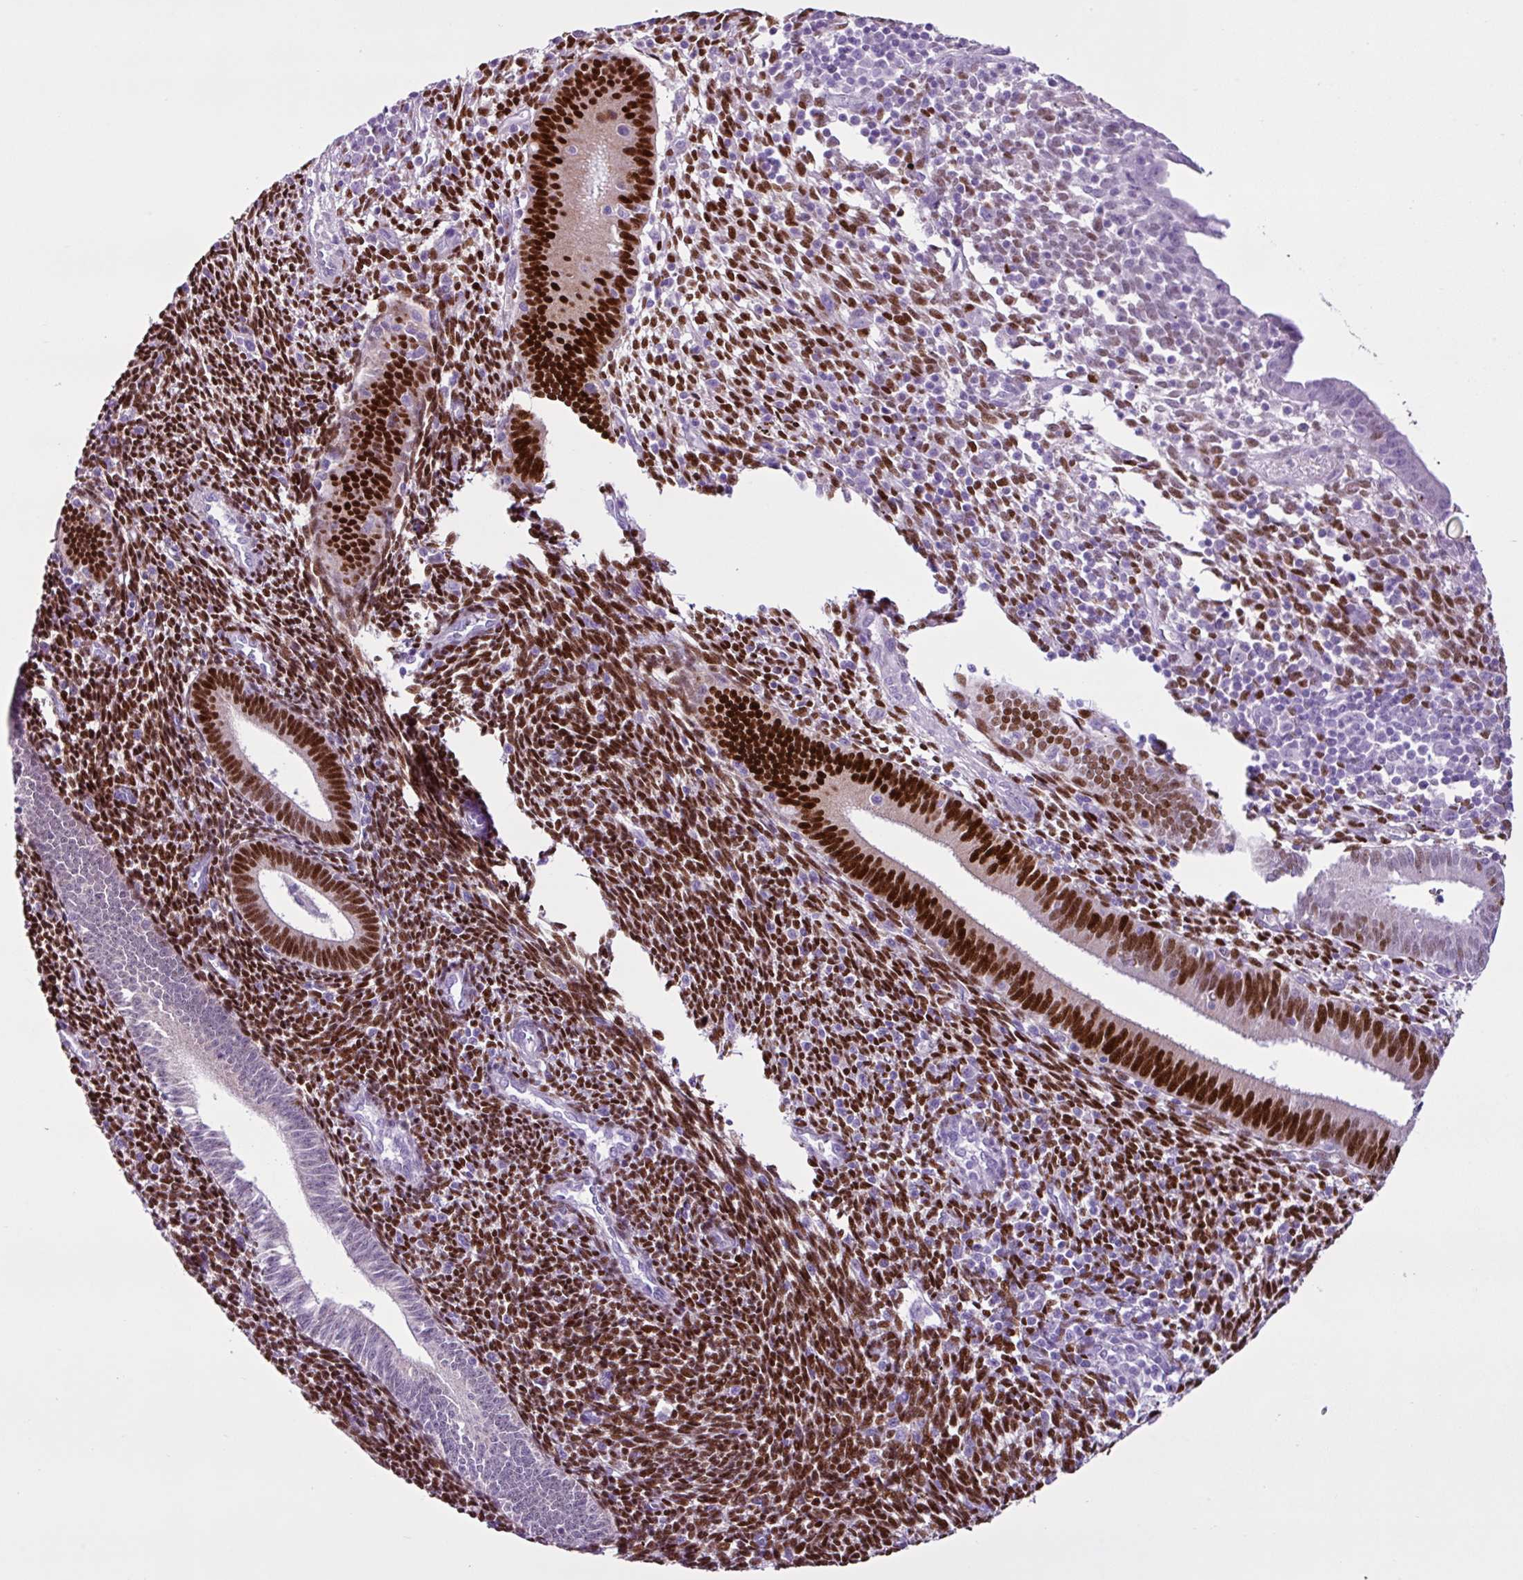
{"staining": {"intensity": "moderate", "quantity": ">75%", "location": "nuclear"}, "tissue": "endometrium", "cell_type": "Cells in endometrial stroma", "image_type": "normal", "snomed": [{"axis": "morphology", "description": "Normal tissue, NOS"}, {"axis": "topography", "description": "Endometrium"}], "caption": "Immunohistochemistry (IHC) (DAB (3,3'-diaminobenzidine)) staining of benign endometrium displays moderate nuclear protein expression in approximately >75% of cells in endometrial stroma. (Stains: DAB (3,3'-diaminobenzidine) in brown, nuclei in blue, Microscopy: brightfield microscopy at high magnification).", "gene": "PGR", "patient": {"sex": "female", "age": 41}}